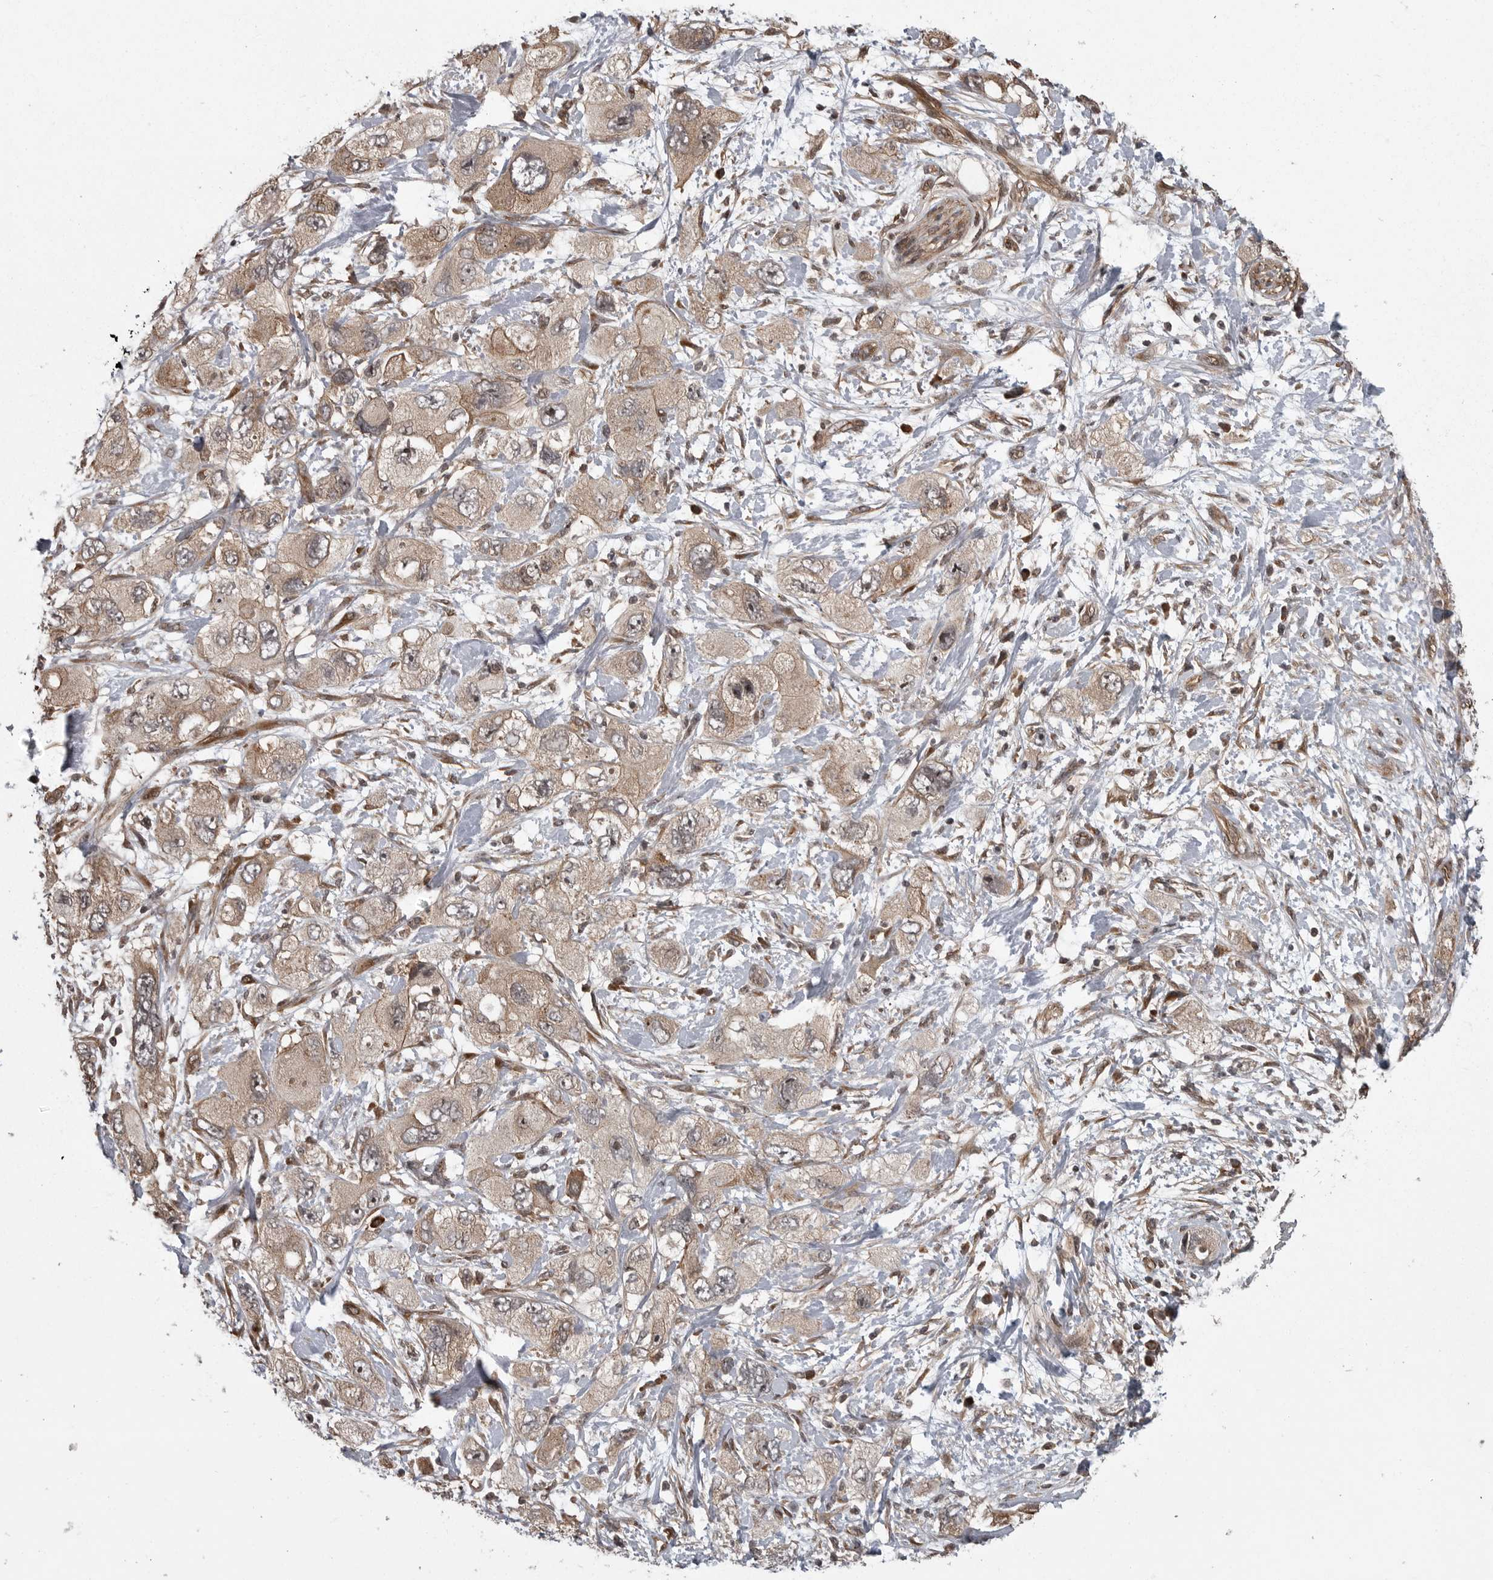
{"staining": {"intensity": "weak", "quantity": ">75%", "location": "cytoplasmic/membranous"}, "tissue": "pancreatic cancer", "cell_type": "Tumor cells", "image_type": "cancer", "snomed": [{"axis": "morphology", "description": "Adenocarcinoma, NOS"}, {"axis": "topography", "description": "Pancreas"}], "caption": "Tumor cells reveal low levels of weak cytoplasmic/membranous positivity in about >75% of cells in pancreatic cancer (adenocarcinoma).", "gene": "DNAJC8", "patient": {"sex": "female", "age": 73}}